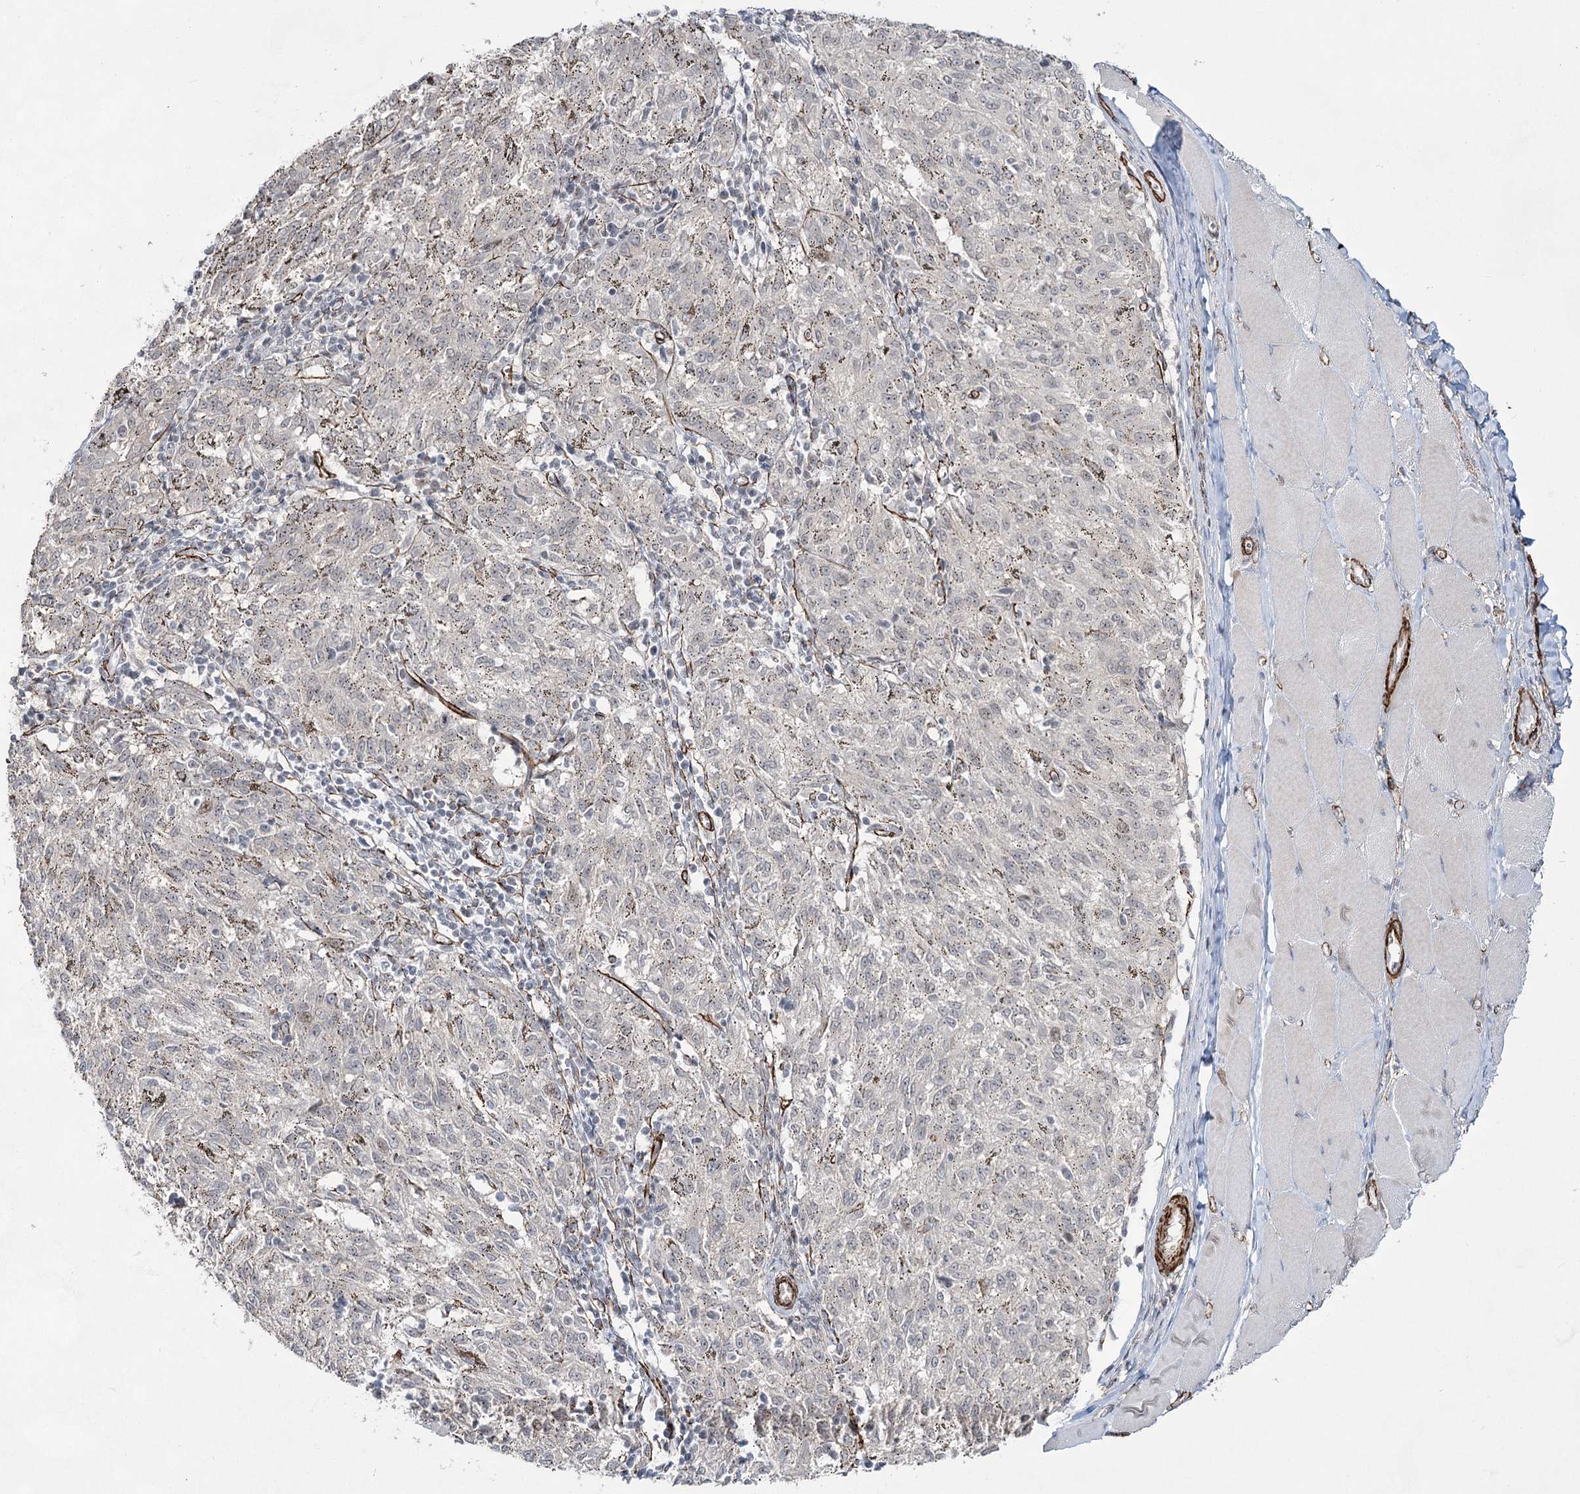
{"staining": {"intensity": "negative", "quantity": "none", "location": "none"}, "tissue": "melanoma", "cell_type": "Tumor cells", "image_type": "cancer", "snomed": [{"axis": "morphology", "description": "Malignant melanoma, NOS"}, {"axis": "topography", "description": "Skin"}], "caption": "Tumor cells are negative for brown protein staining in melanoma.", "gene": "CWF19L1", "patient": {"sex": "female", "age": 72}}